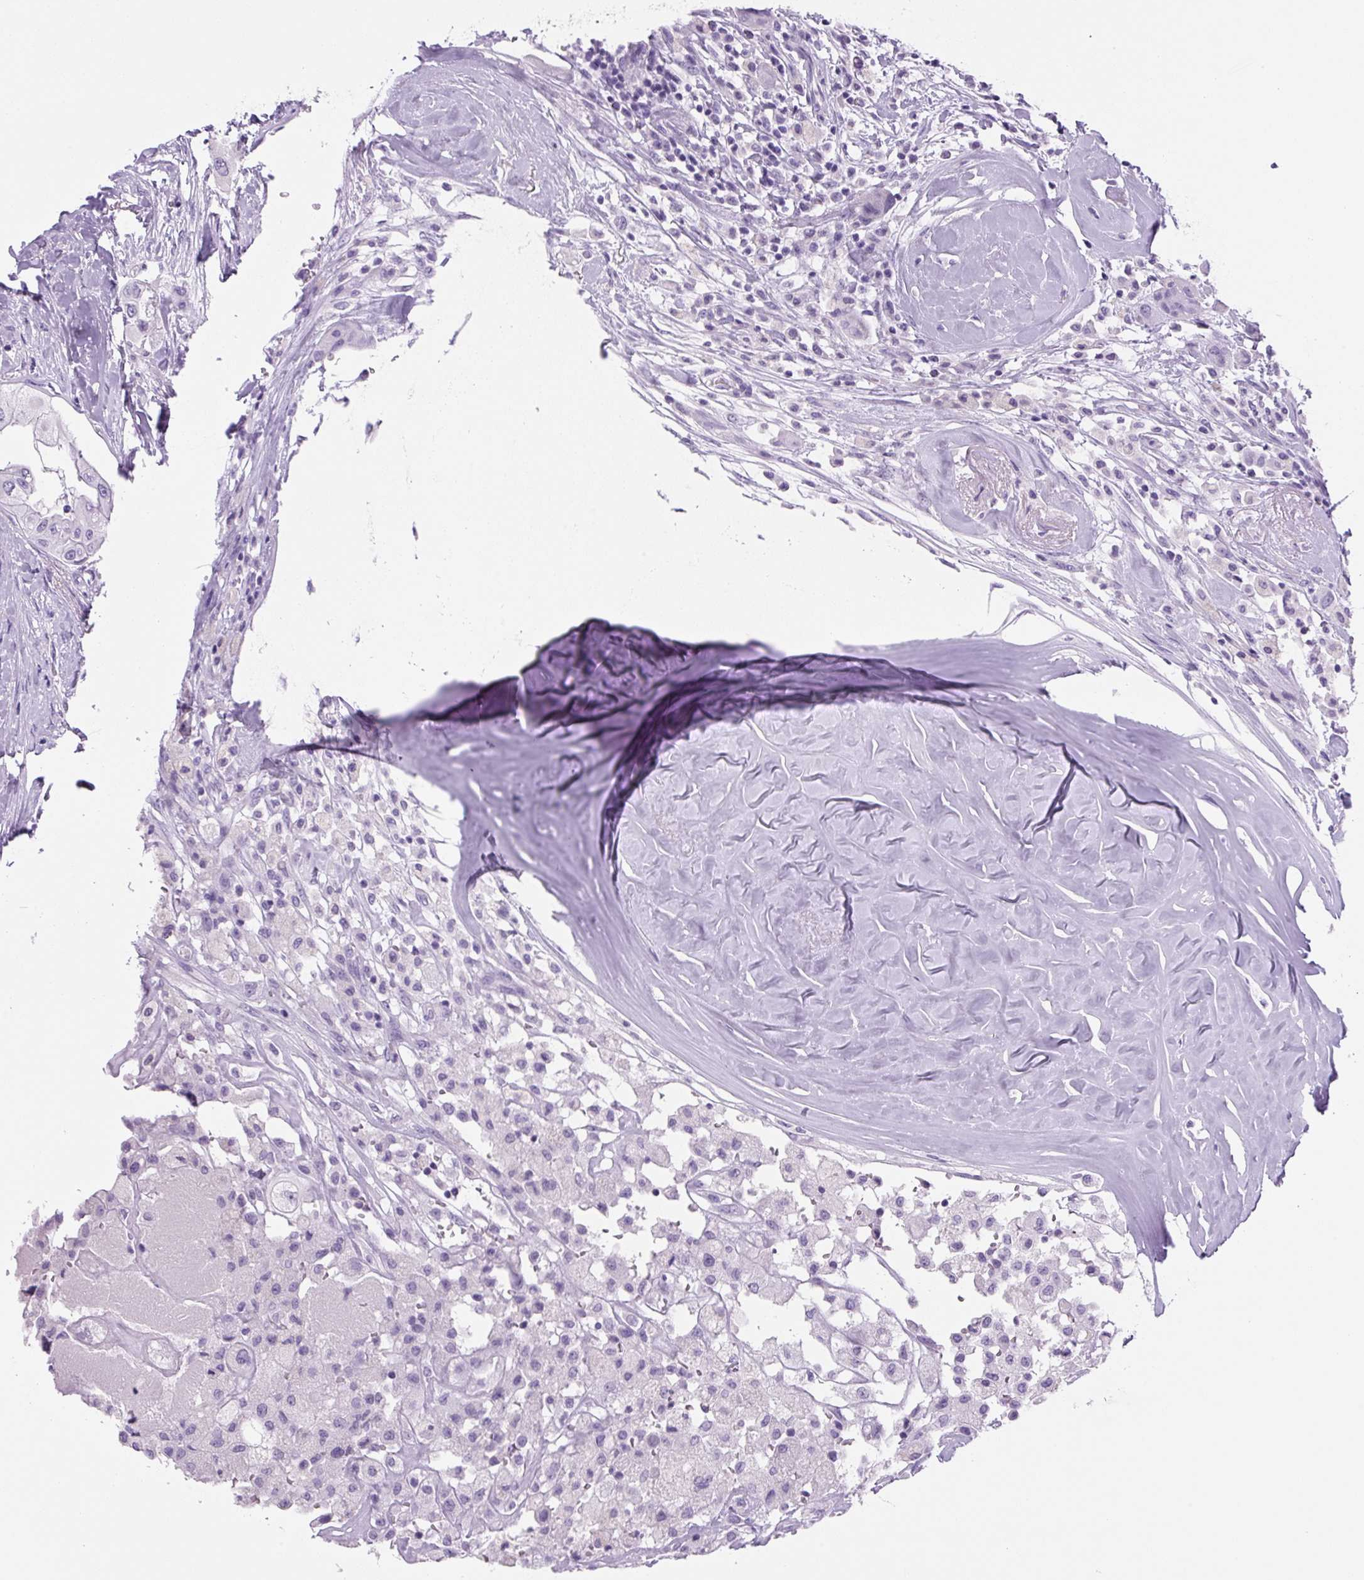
{"staining": {"intensity": "negative", "quantity": "none", "location": "none"}, "tissue": "thyroid cancer", "cell_type": "Tumor cells", "image_type": "cancer", "snomed": [{"axis": "morphology", "description": "Normal tissue, NOS"}, {"axis": "morphology", "description": "Papillary adenocarcinoma, NOS"}, {"axis": "topography", "description": "Thyroid gland"}], "caption": "Papillary adenocarcinoma (thyroid) stained for a protein using immunohistochemistry displays no positivity tumor cells.", "gene": "PRRT1", "patient": {"sex": "female", "age": 59}}